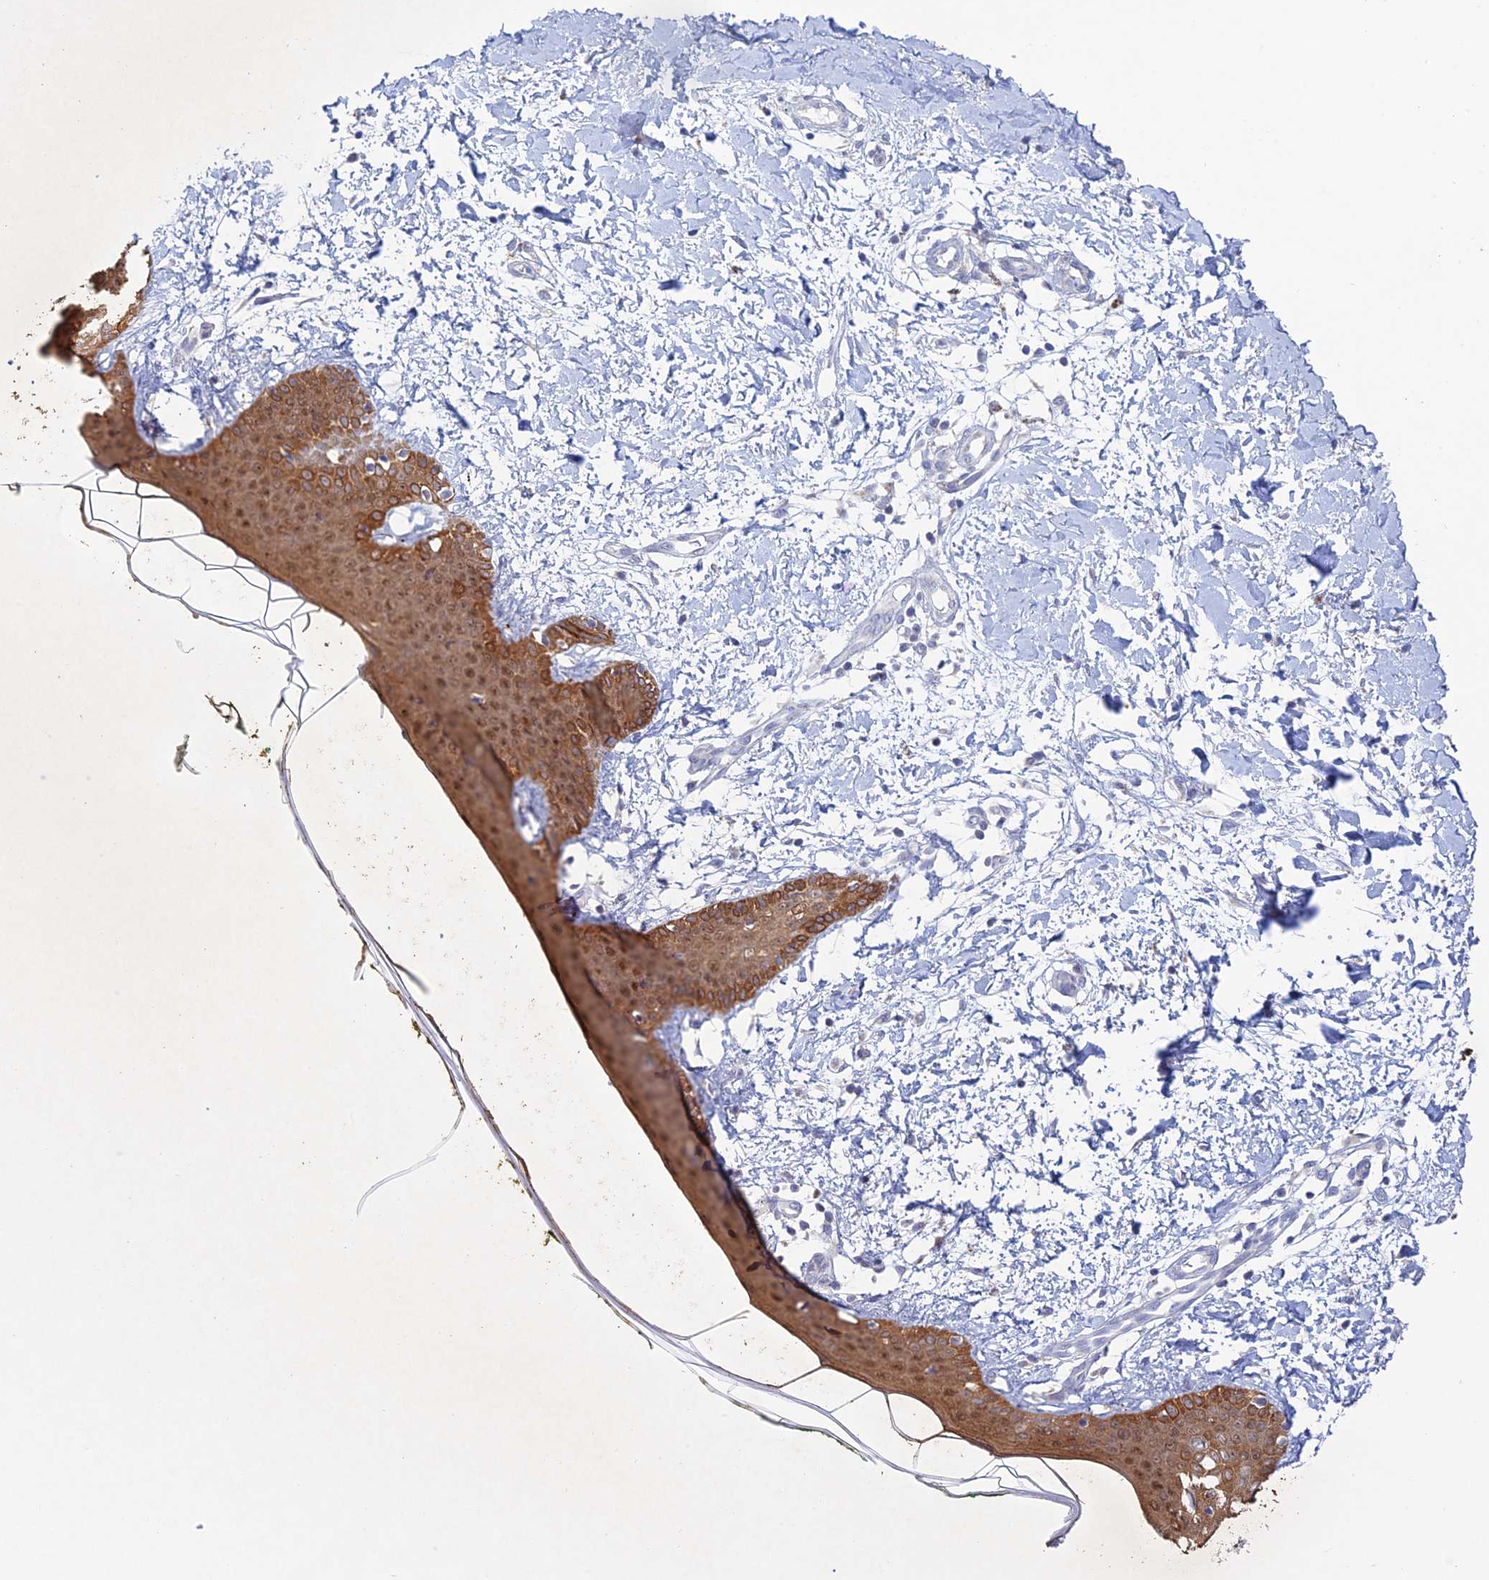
{"staining": {"intensity": "negative", "quantity": "none", "location": "none"}, "tissue": "skin", "cell_type": "Fibroblasts", "image_type": "normal", "snomed": [{"axis": "morphology", "description": "Normal tissue, NOS"}, {"axis": "topography", "description": "Skin"}], "caption": "Fibroblasts are negative for protein expression in normal human skin. The staining was performed using DAB to visualize the protein expression in brown, while the nuclei were stained in blue with hematoxylin (Magnification: 20x).", "gene": "REXO5", "patient": {"sex": "female", "age": 34}}